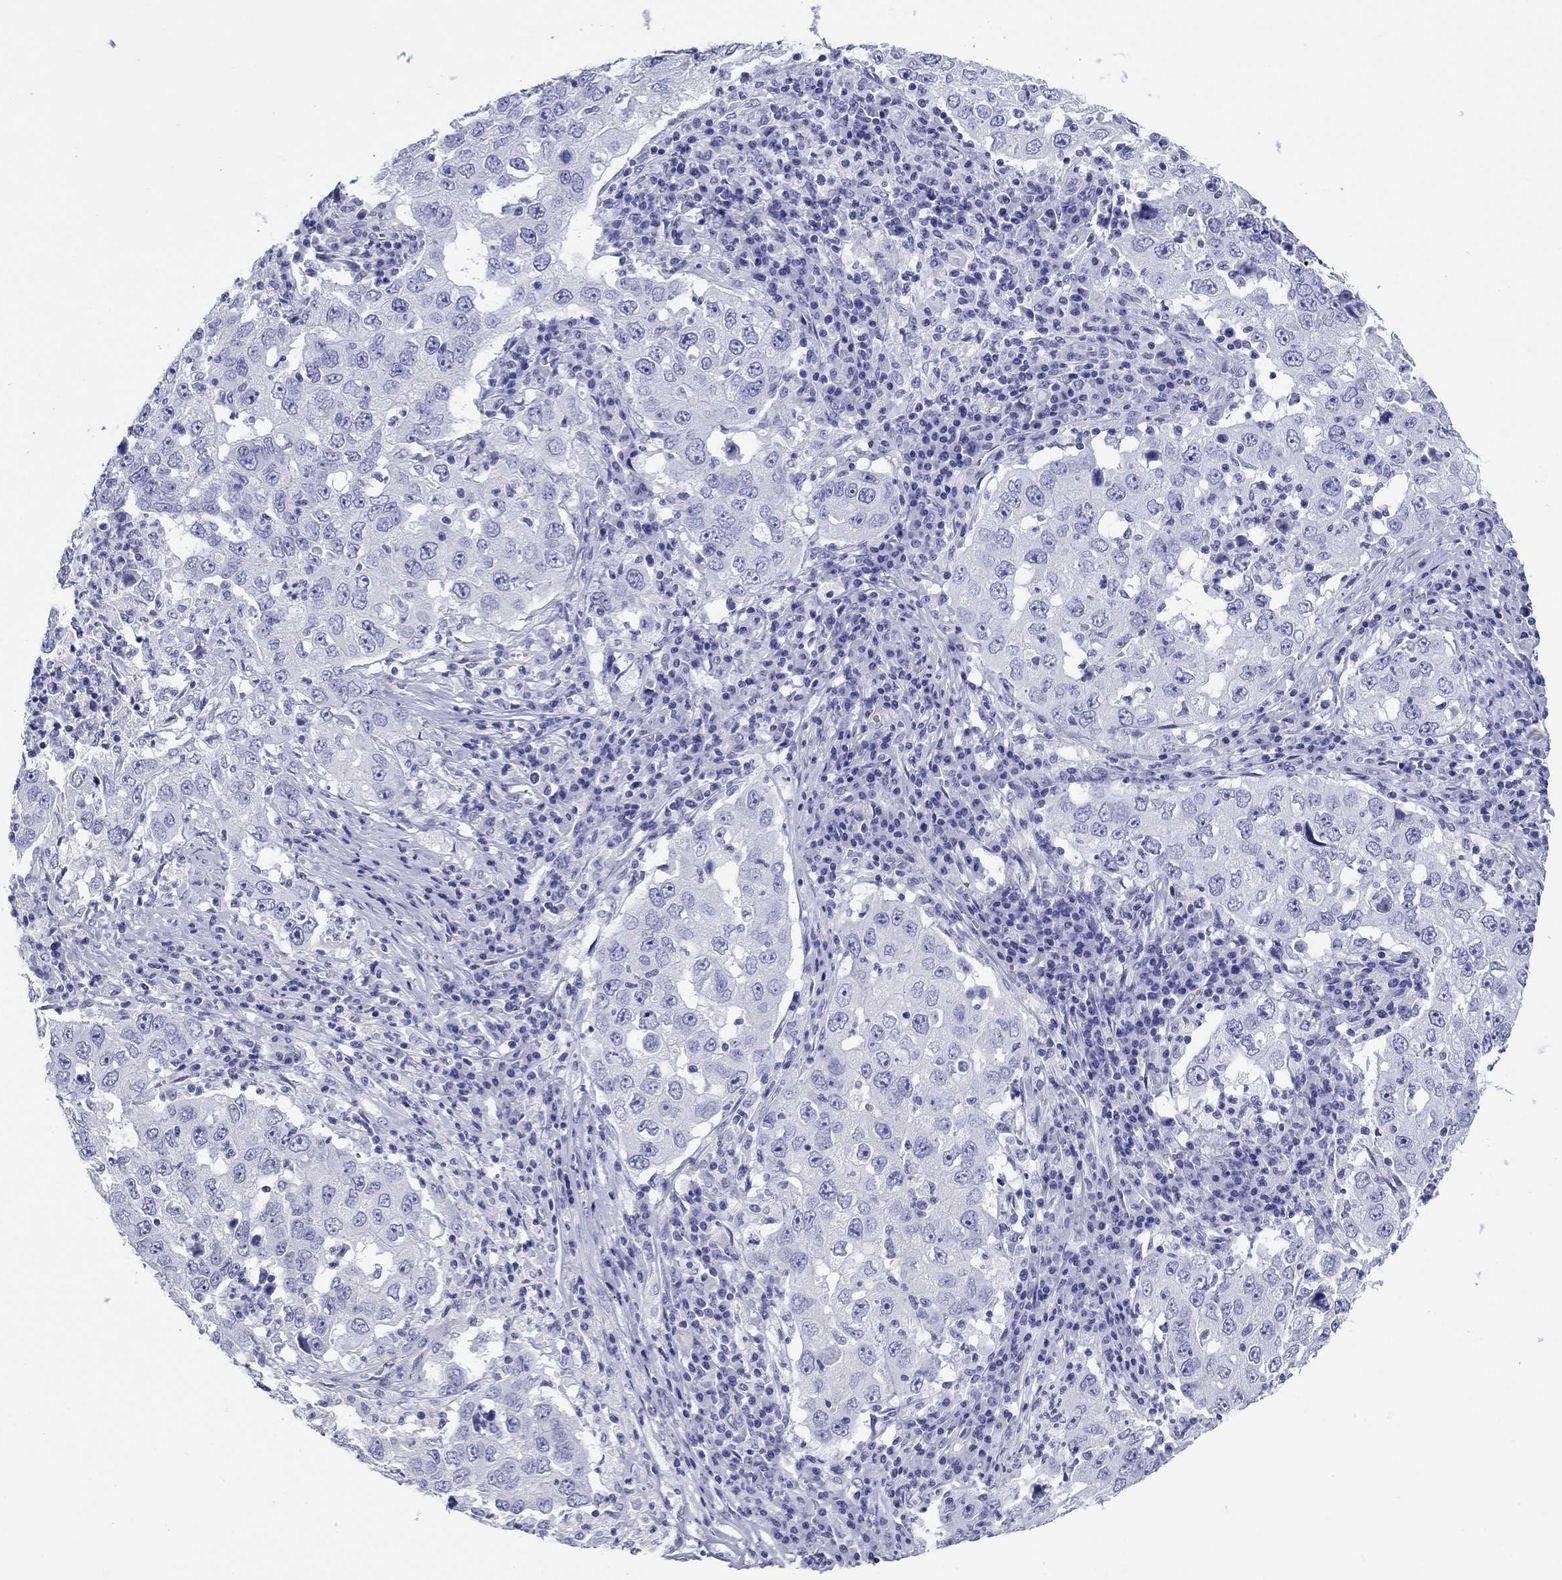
{"staining": {"intensity": "negative", "quantity": "none", "location": "none"}, "tissue": "lung cancer", "cell_type": "Tumor cells", "image_type": "cancer", "snomed": [{"axis": "morphology", "description": "Adenocarcinoma, NOS"}, {"axis": "topography", "description": "Lung"}], "caption": "A micrograph of lung cancer (adenocarcinoma) stained for a protein shows no brown staining in tumor cells.", "gene": "ROM1", "patient": {"sex": "male", "age": 73}}